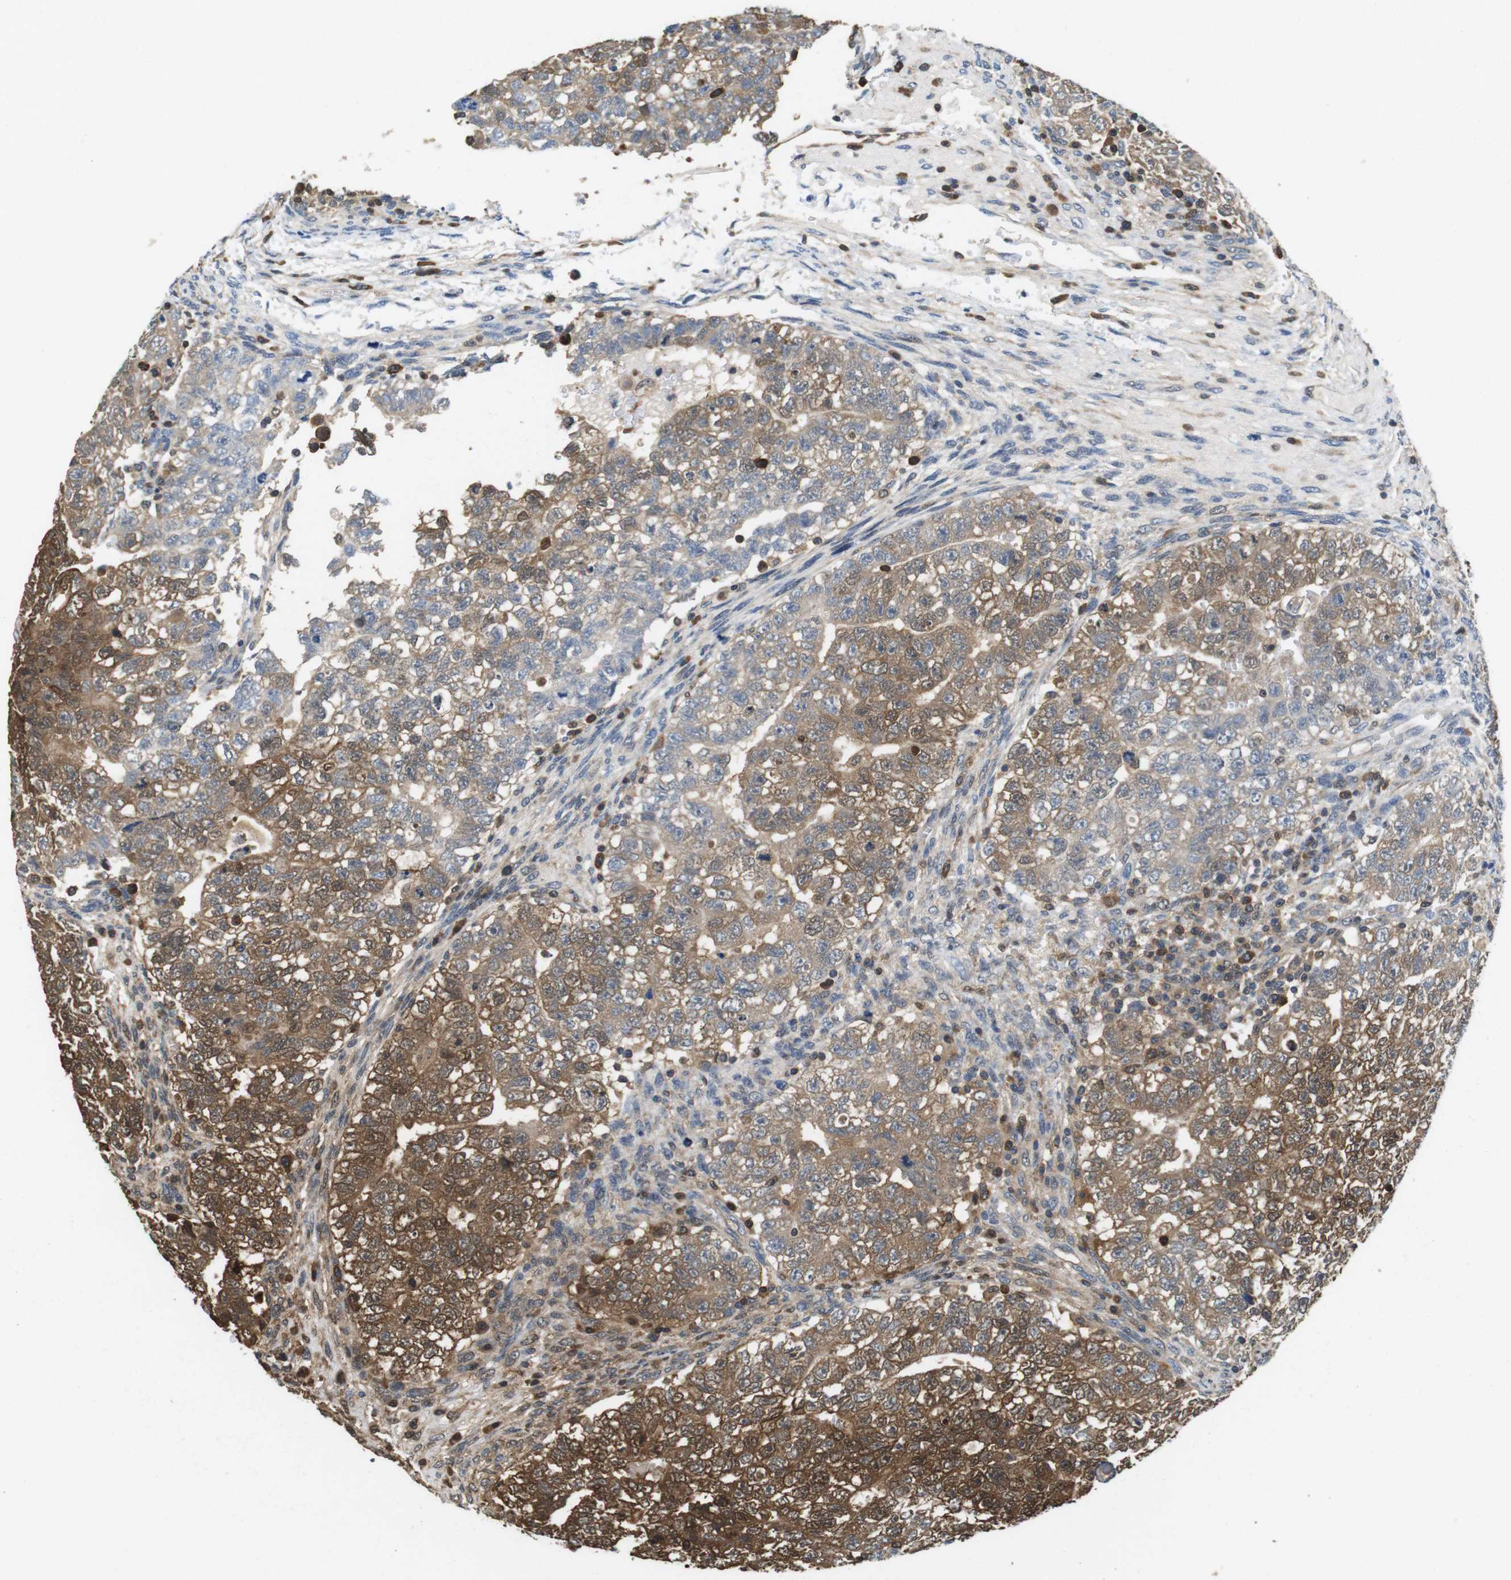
{"staining": {"intensity": "moderate", "quantity": "25%-75%", "location": "cytoplasmic/membranous,nuclear"}, "tissue": "testis cancer", "cell_type": "Tumor cells", "image_type": "cancer", "snomed": [{"axis": "morphology", "description": "Seminoma, NOS"}, {"axis": "morphology", "description": "Carcinoma, Embryonal, NOS"}, {"axis": "topography", "description": "Testis"}], "caption": "A micrograph of human seminoma (testis) stained for a protein demonstrates moderate cytoplasmic/membranous and nuclear brown staining in tumor cells. The staining was performed using DAB, with brown indicating positive protein expression. Nuclei are stained blue with hematoxylin.", "gene": "LDHA", "patient": {"sex": "male", "age": 38}}